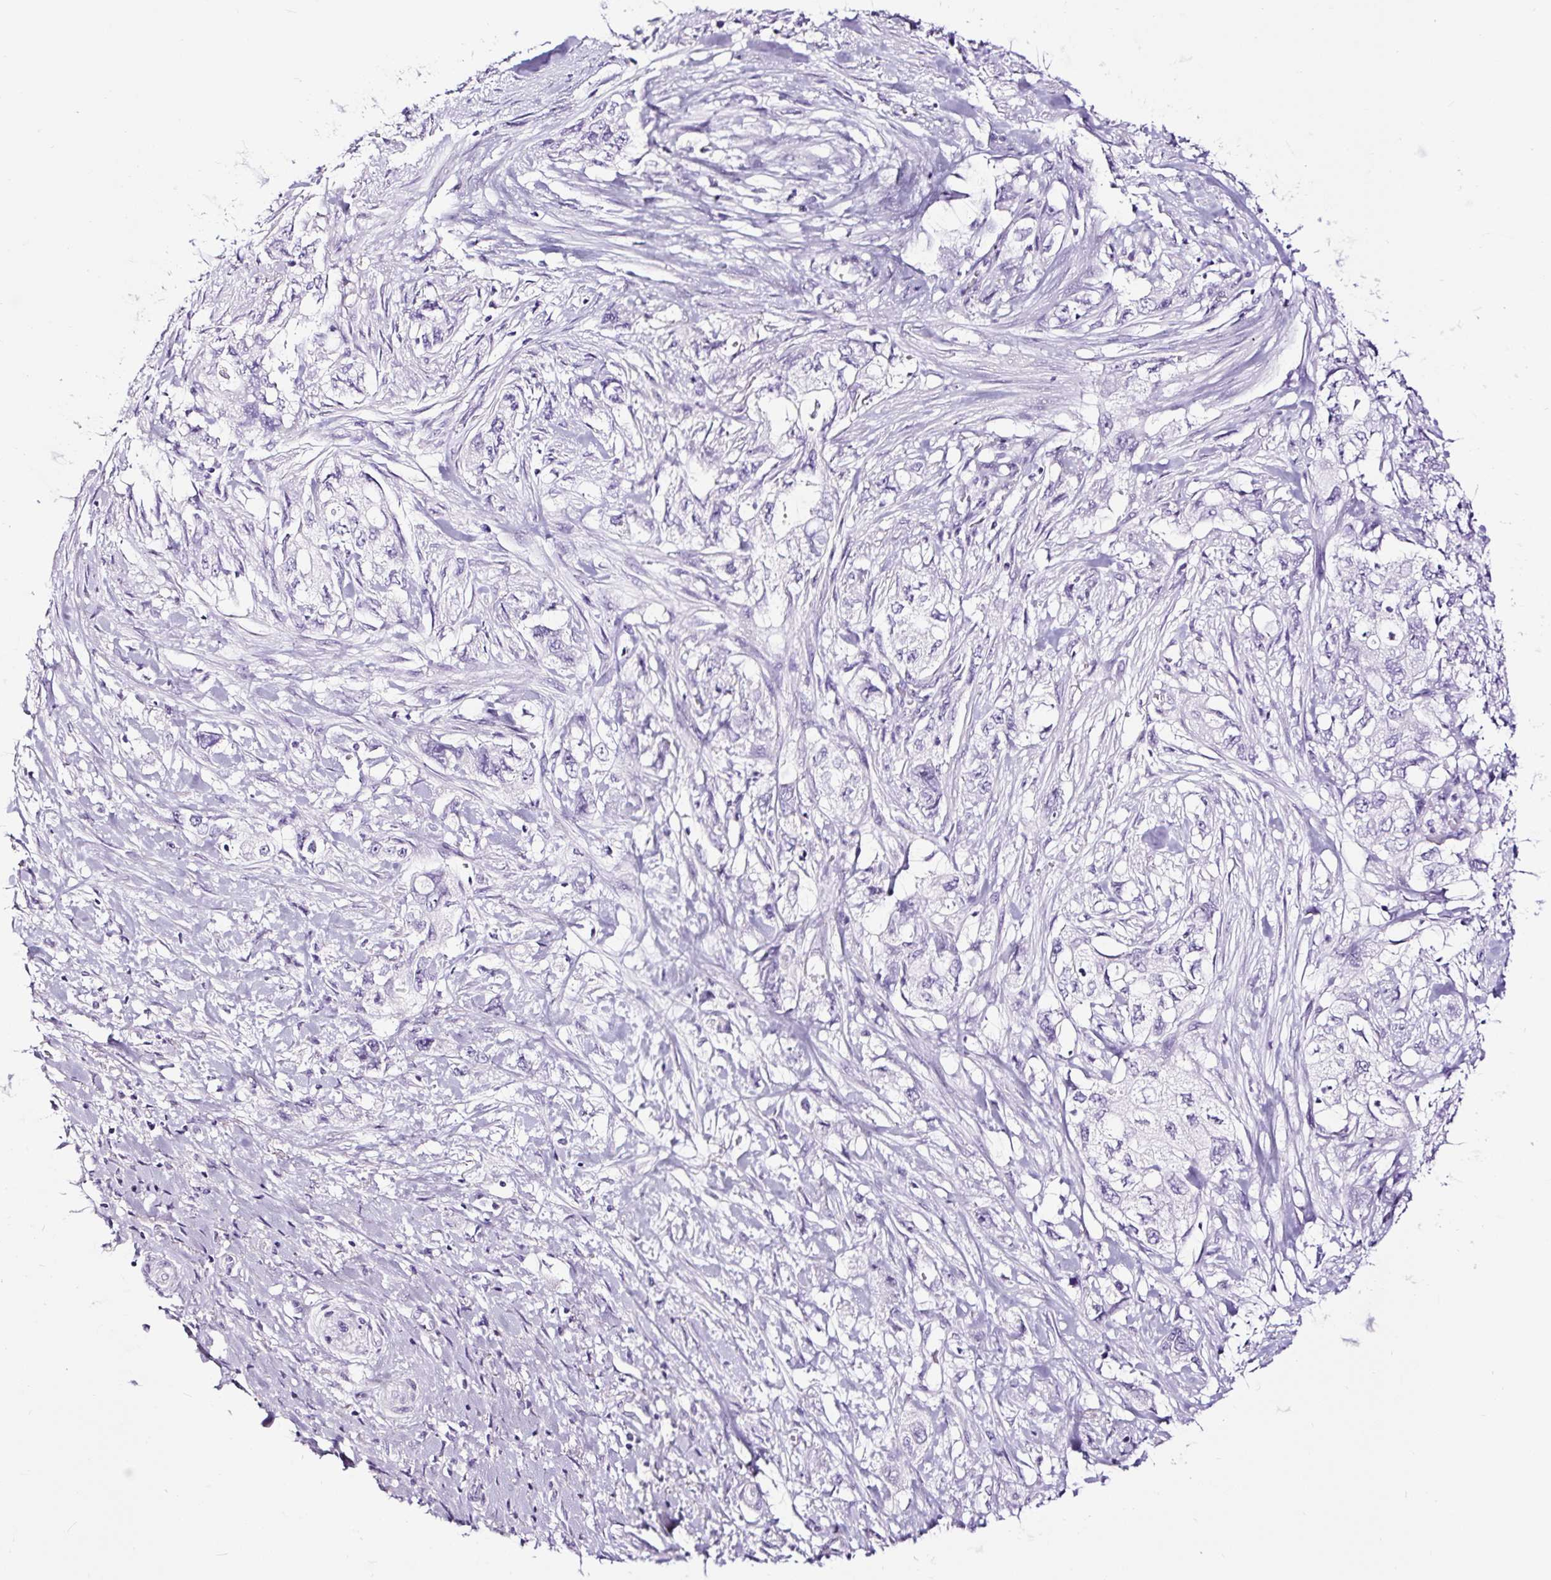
{"staining": {"intensity": "negative", "quantity": "none", "location": "none"}, "tissue": "pancreatic cancer", "cell_type": "Tumor cells", "image_type": "cancer", "snomed": [{"axis": "morphology", "description": "Adenocarcinoma, NOS"}, {"axis": "topography", "description": "Pancreas"}], "caption": "High magnification brightfield microscopy of pancreatic cancer (adenocarcinoma) stained with DAB (3,3'-diaminobenzidine) (brown) and counterstained with hematoxylin (blue): tumor cells show no significant positivity.", "gene": "NPHS2", "patient": {"sex": "female", "age": 73}}